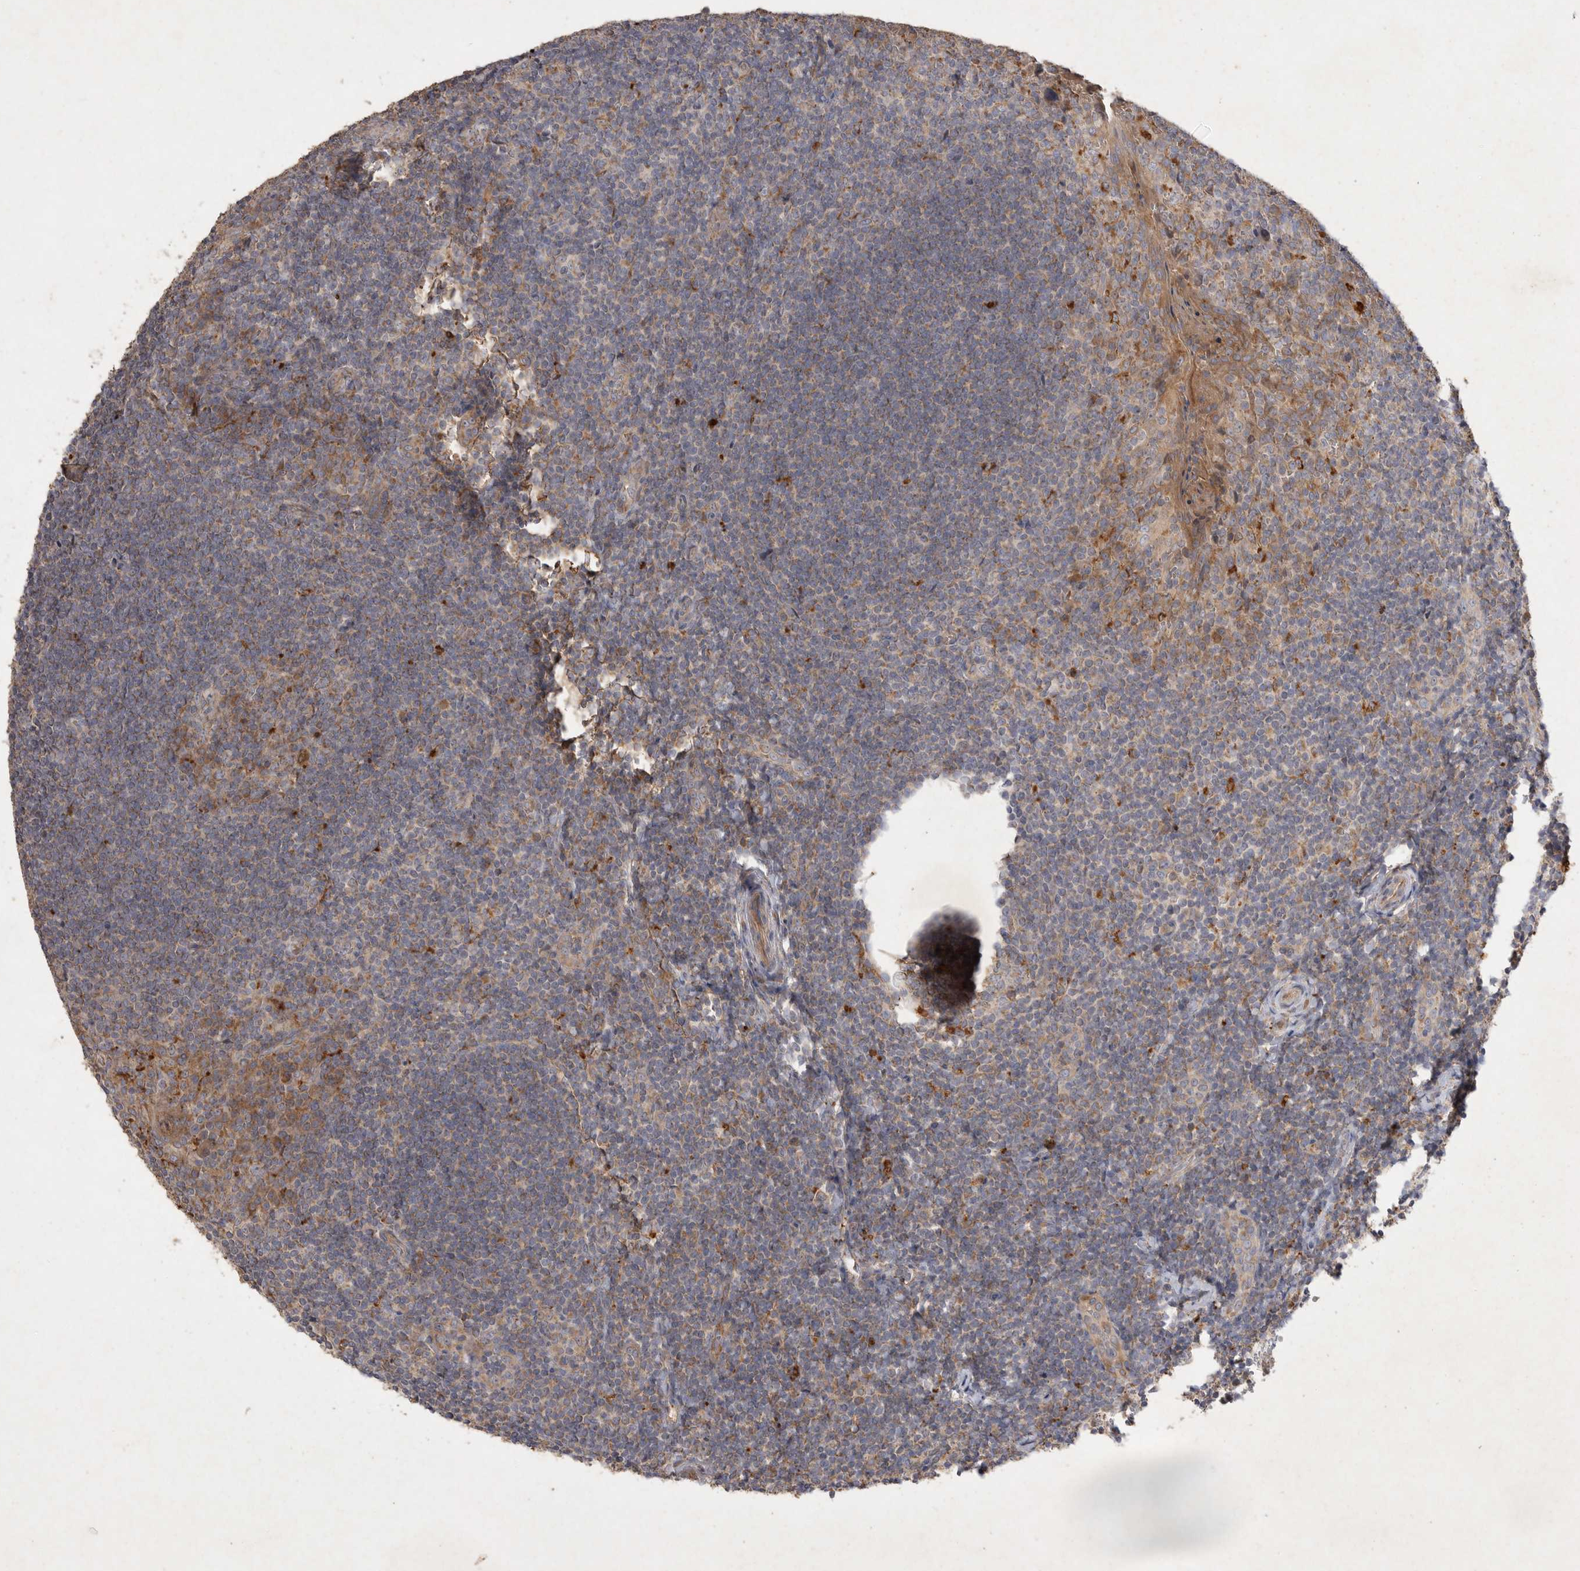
{"staining": {"intensity": "moderate", "quantity": "<25%", "location": "cytoplasmic/membranous"}, "tissue": "tonsil", "cell_type": "Germinal center cells", "image_type": "normal", "snomed": [{"axis": "morphology", "description": "Normal tissue, NOS"}, {"axis": "topography", "description": "Tonsil"}], "caption": "Germinal center cells show moderate cytoplasmic/membranous expression in approximately <25% of cells in normal tonsil.", "gene": "MRPL41", "patient": {"sex": "male", "age": 27}}